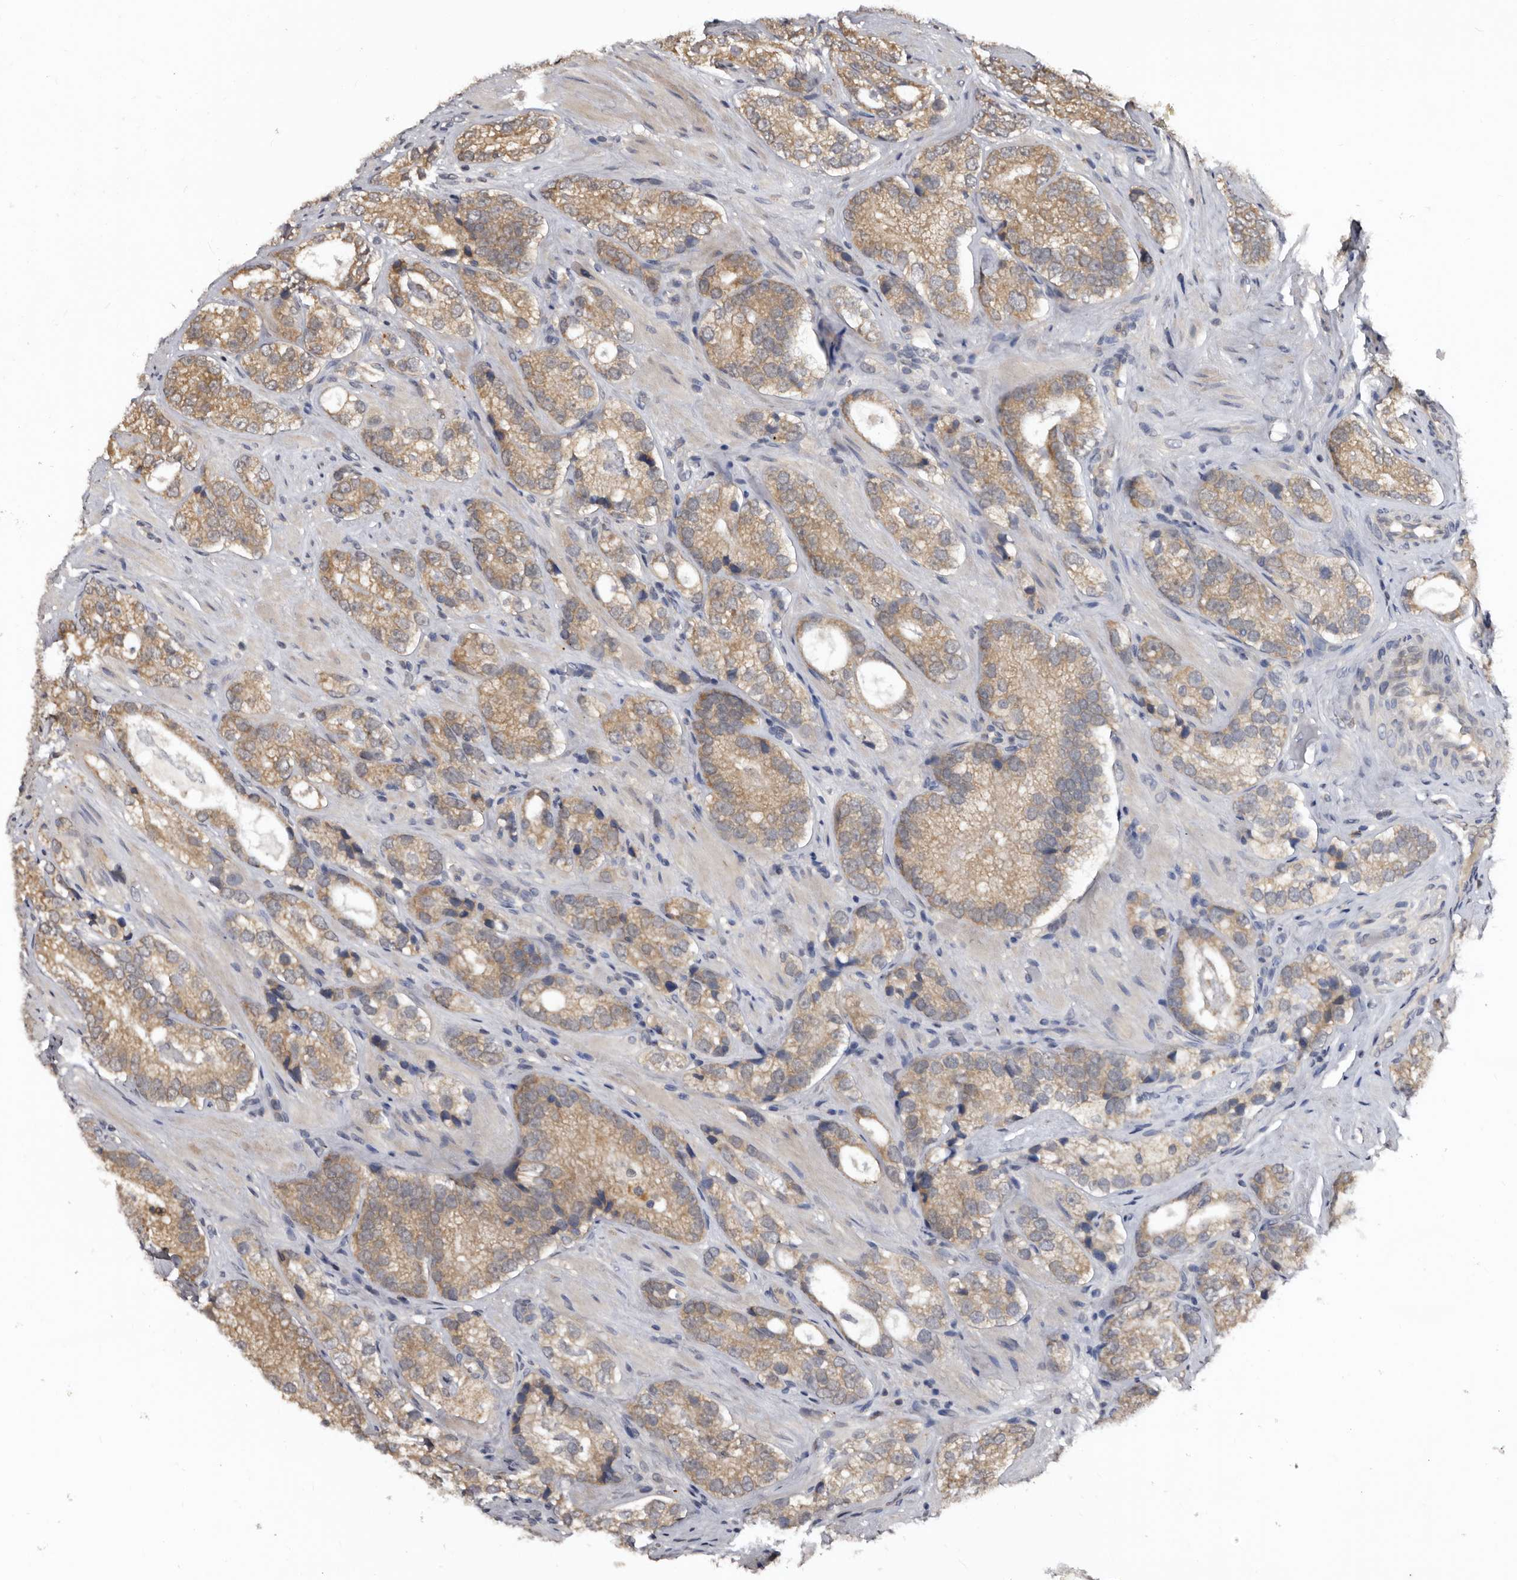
{"staining": {"intensity": "moderate", "quantity": ">75%", "location": "cytoplasmic/membranous"}, "tissue": "prostate cancer", "cell_type": "Tumor cells", "image_type": "cancer", "snomed": [{"axis": "morphology", "description": "Adenocarcinoma, High grade"}, {"axis": "topography", "description": "Prostate"}], "caption": "This image shows immunohistochemistry (IHC) staining of prostate high-grade adenocarcinoma, with medium moderate cytoplasmic/membranous staining in about >75% of tumor cells.", "gene": "PMVK", "patient": {"sex": "male", "age": 56}}